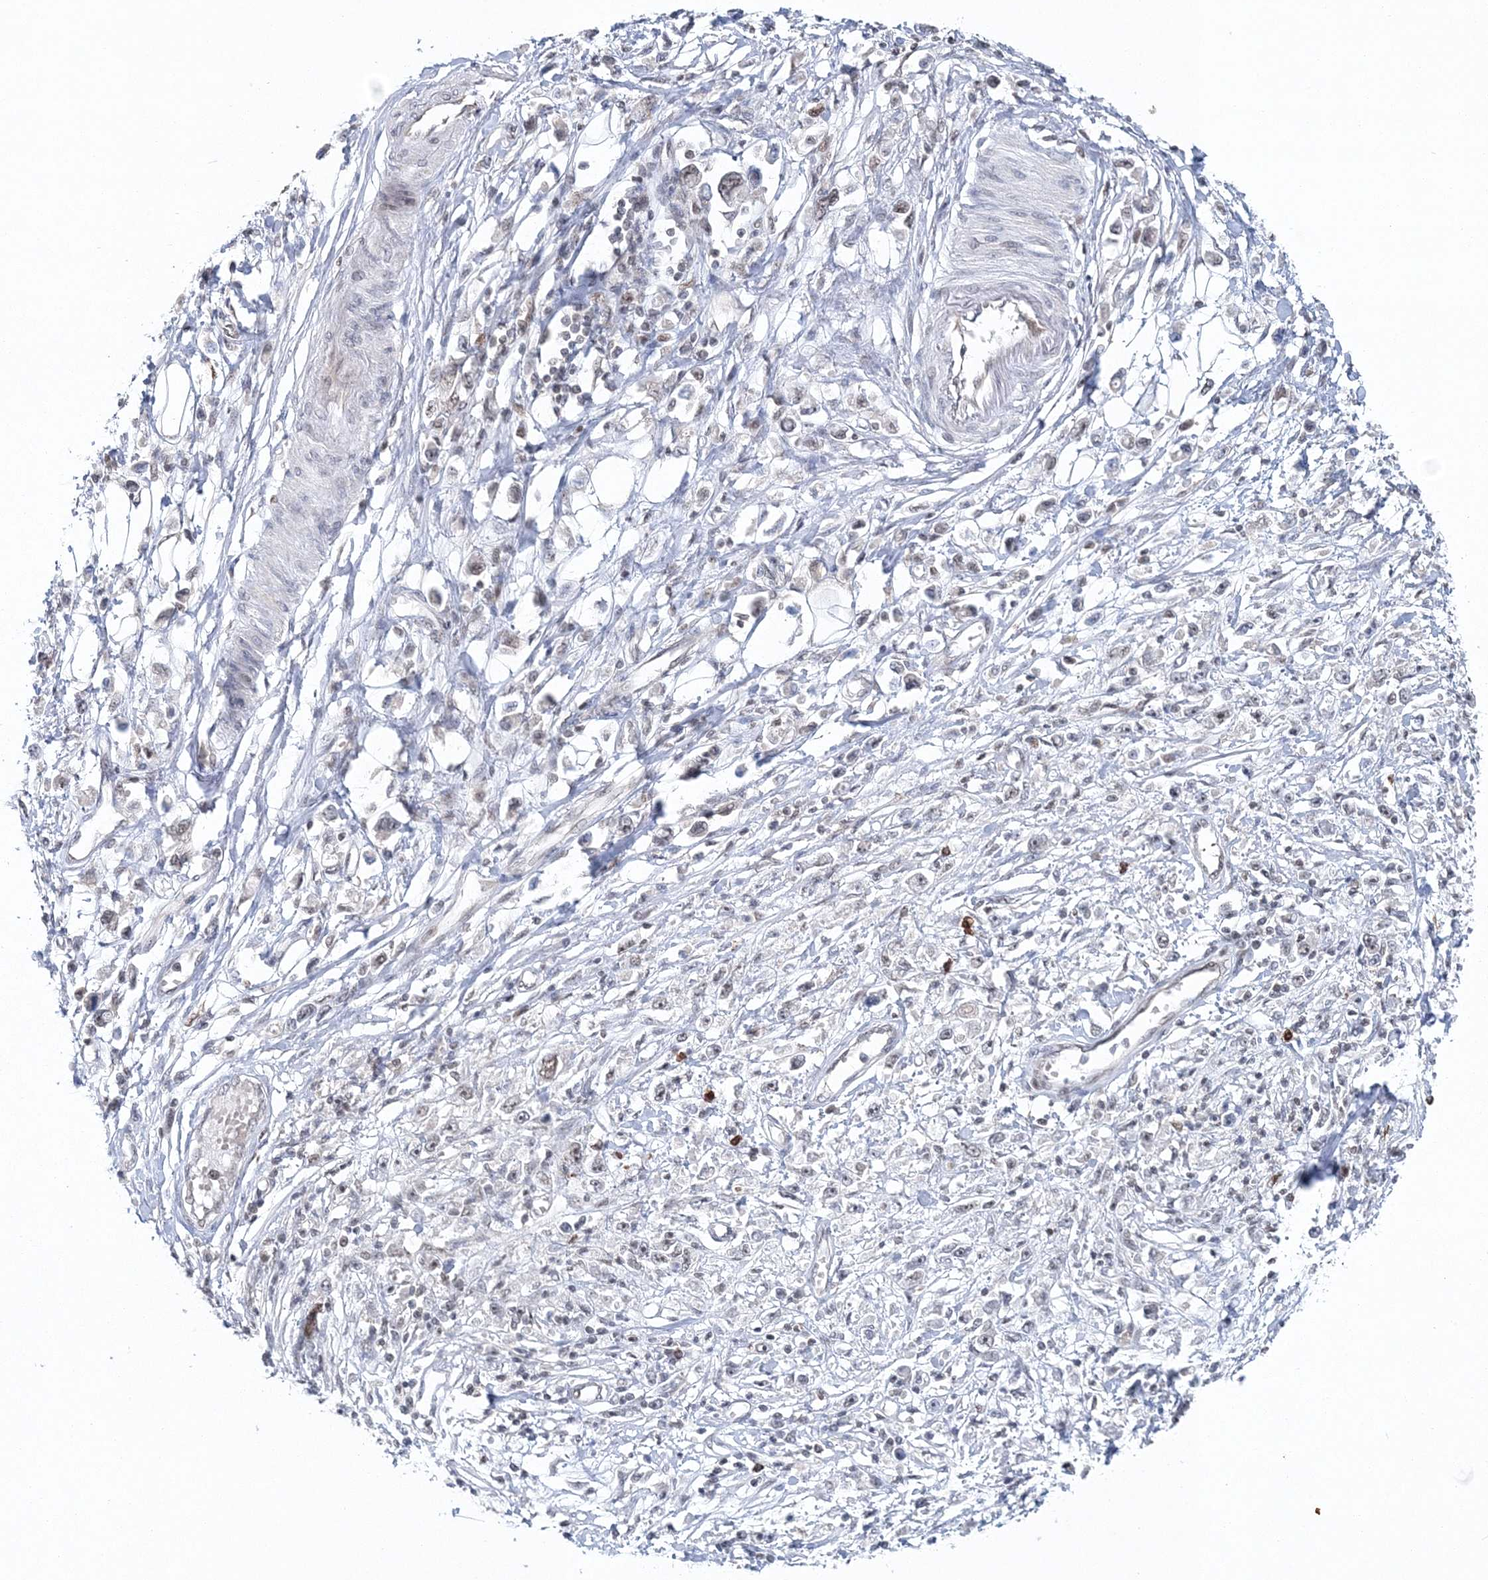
{"staining": {"intensity": "weak", "quantity": "<25%", "location": "nuclear"}, "tissue": "stomach cancer", "cell_type": "Tumor cells", "image_type": "cancer", "snomed": [{"axis": "morphology", "description": "Adenocarcinoma, NOS"}, {"axis": "topography", "description": "Stomach"}], "caption": "Human adenocarcinoma (stomach) stained for a protein using IHC shows no positivity in tumor cells.", "gene": "PDS5A", "patient": {"sex": "female", "age": 59}}